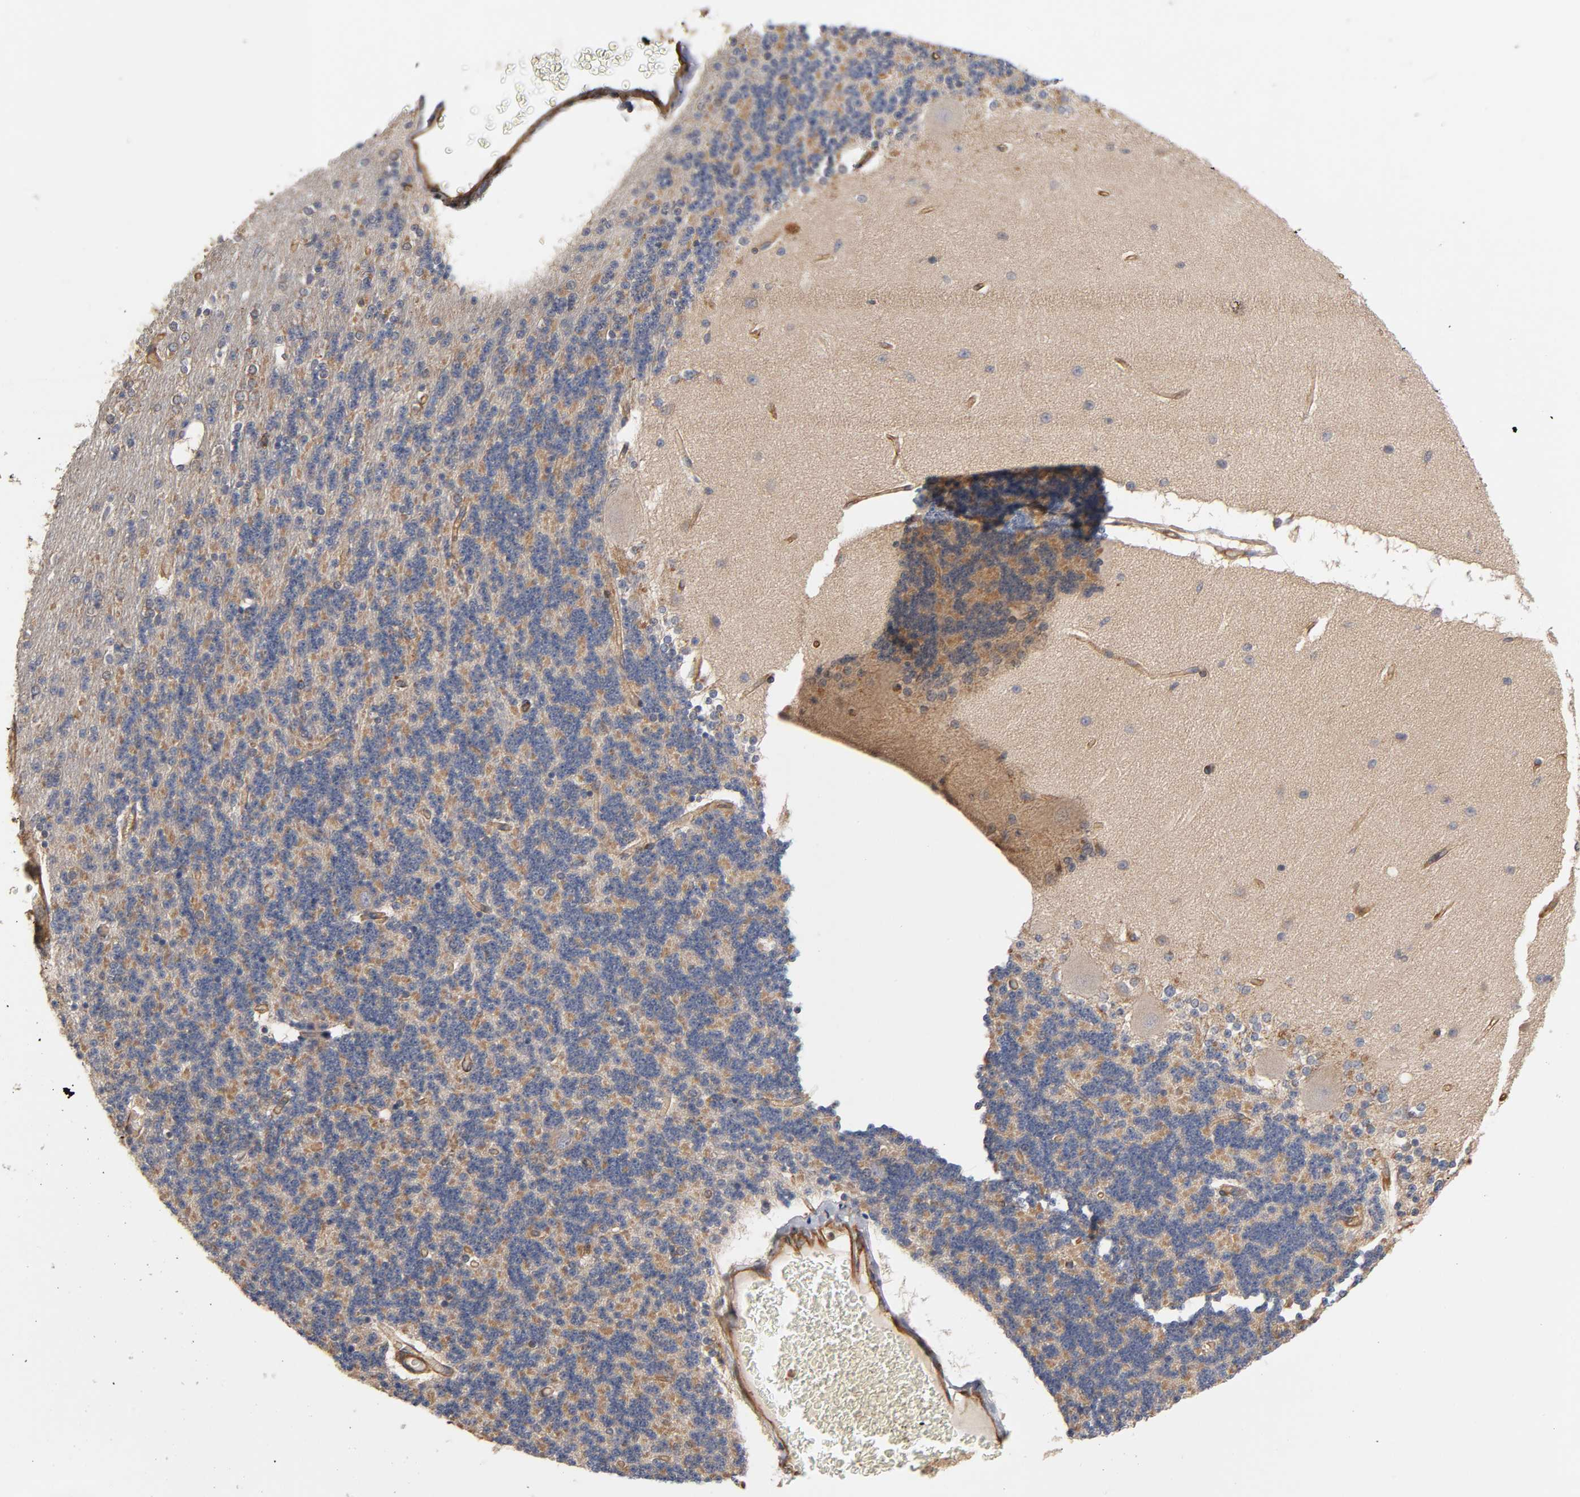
{"staining": {"intensity": "moderate", "quantity": "25%-75%", "location": "cytoplasmic/membranous"}, "tissue": "cerebellum", "cell_type": "Cells in granular layer", "image_type": "normal", "snomed": [{"axis": "morphology", "description": "Normal tissue, NOS"}, {"axis": "topography", "description": "Cerebellum"}], "caption": "This image shows immunohistochemistry (IHC) staining of unremarkable human cerebellum, with medium moderate cytoplasmic/membranous staining in about 25%-75% of cells in granular layer.", "gene": "LAMTOR2", "patient": {"sex": "female", "age": 54}}